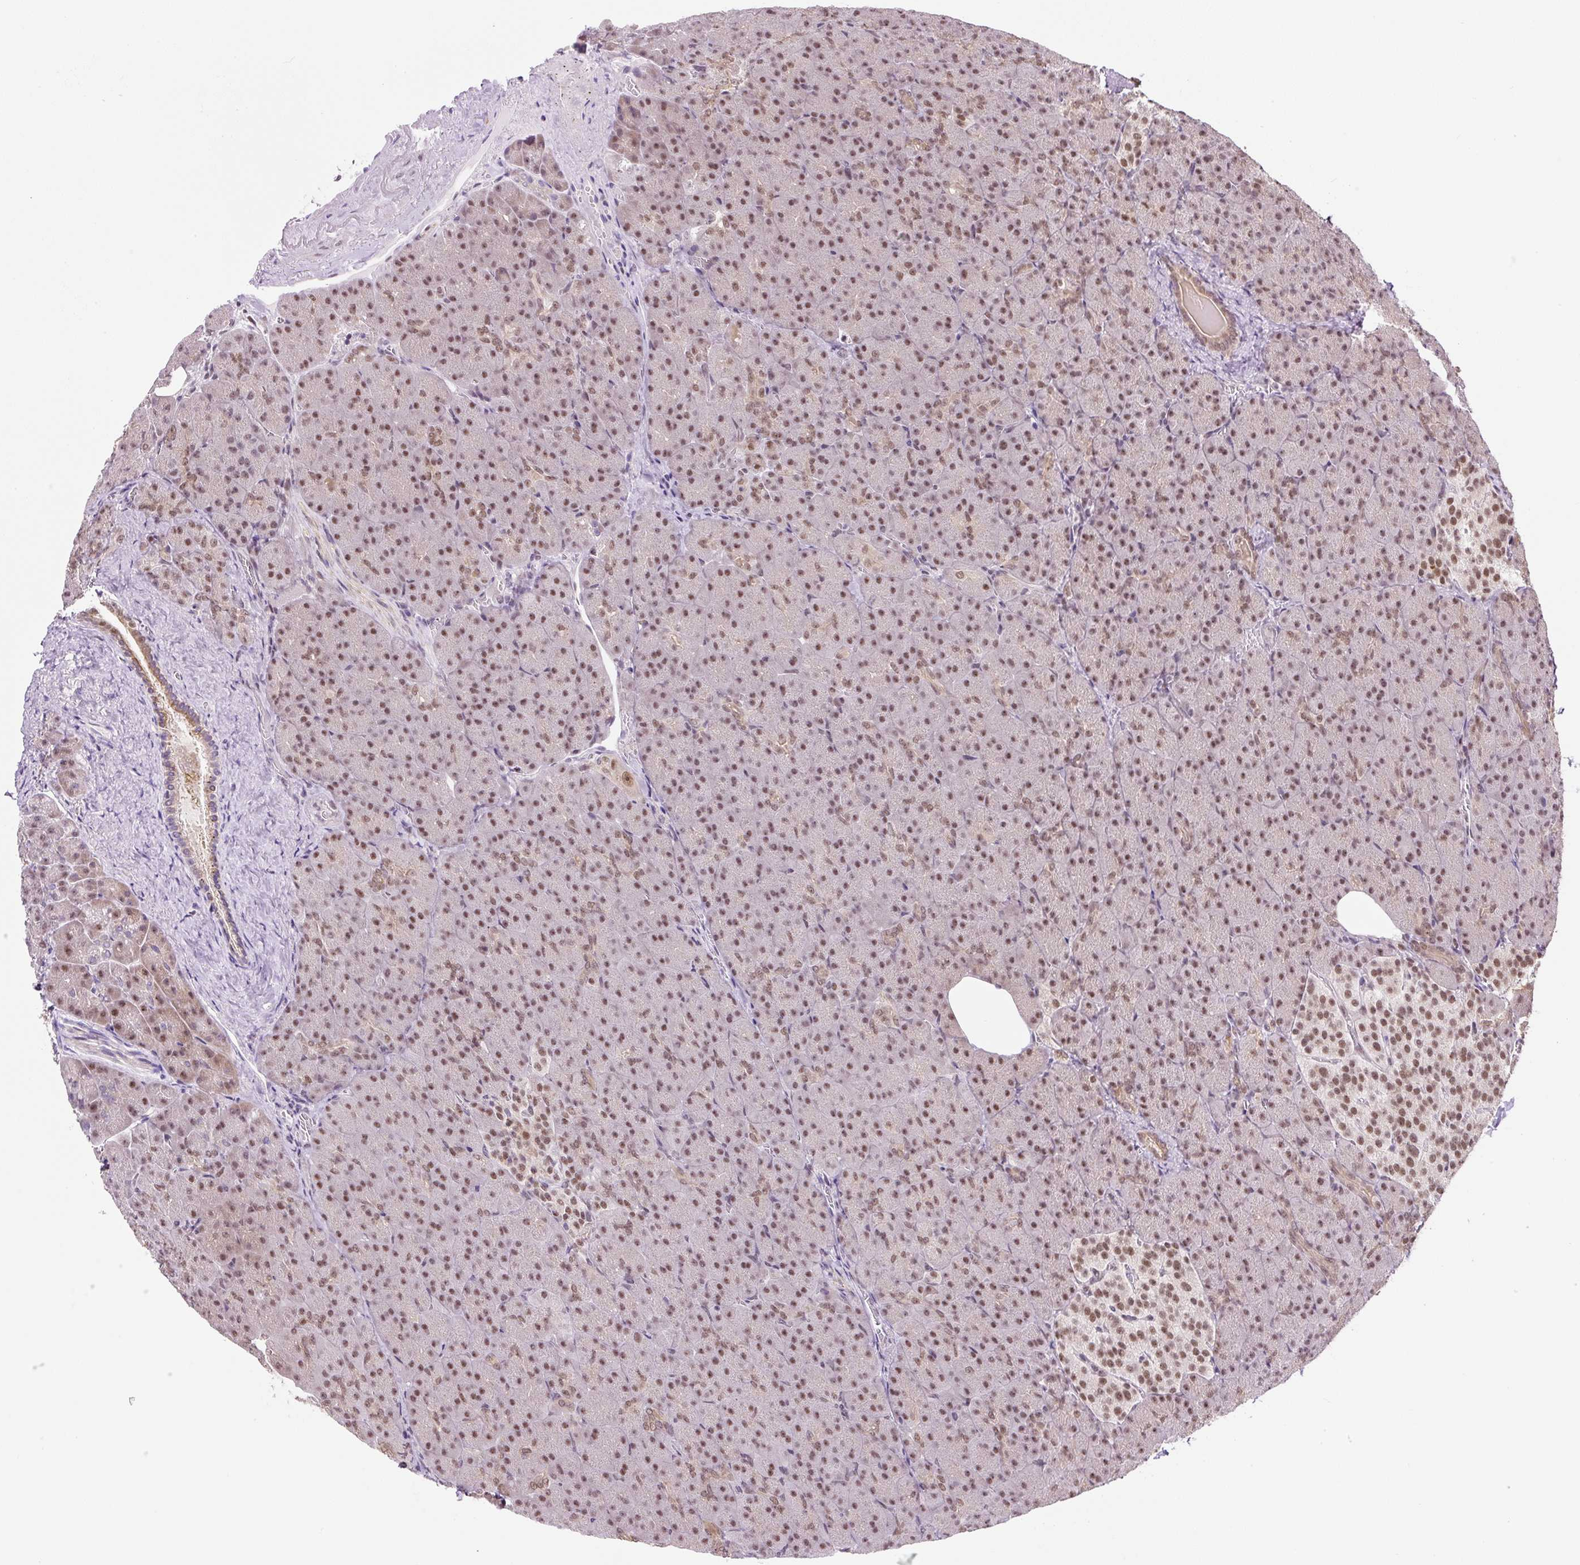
{"staining": {"intensity": "moderate", "quantity": ">75%", "location": "nuclear"}, "tissue": "pancreas", "cell_type": "Exocrine glandular cells", "image_type": "normal", "snomed": [{"axis": "morphology", "description": "Normal tissue, NOS"}, {"axis": "topography", "description": "Pancreas"}], "caption": "Pancreas stained with DAB (3,3'-diaminobenzidine) immunohistochemistry (IHC) demonstrates medium levels of moderate nuclear expression in approximately >75% of exocrine glandular cells. (Brightfield microscopy of DAB IHC at high magnification).", "gene": "TAF1A", "patient": {"sex": "female", "age": 74}}